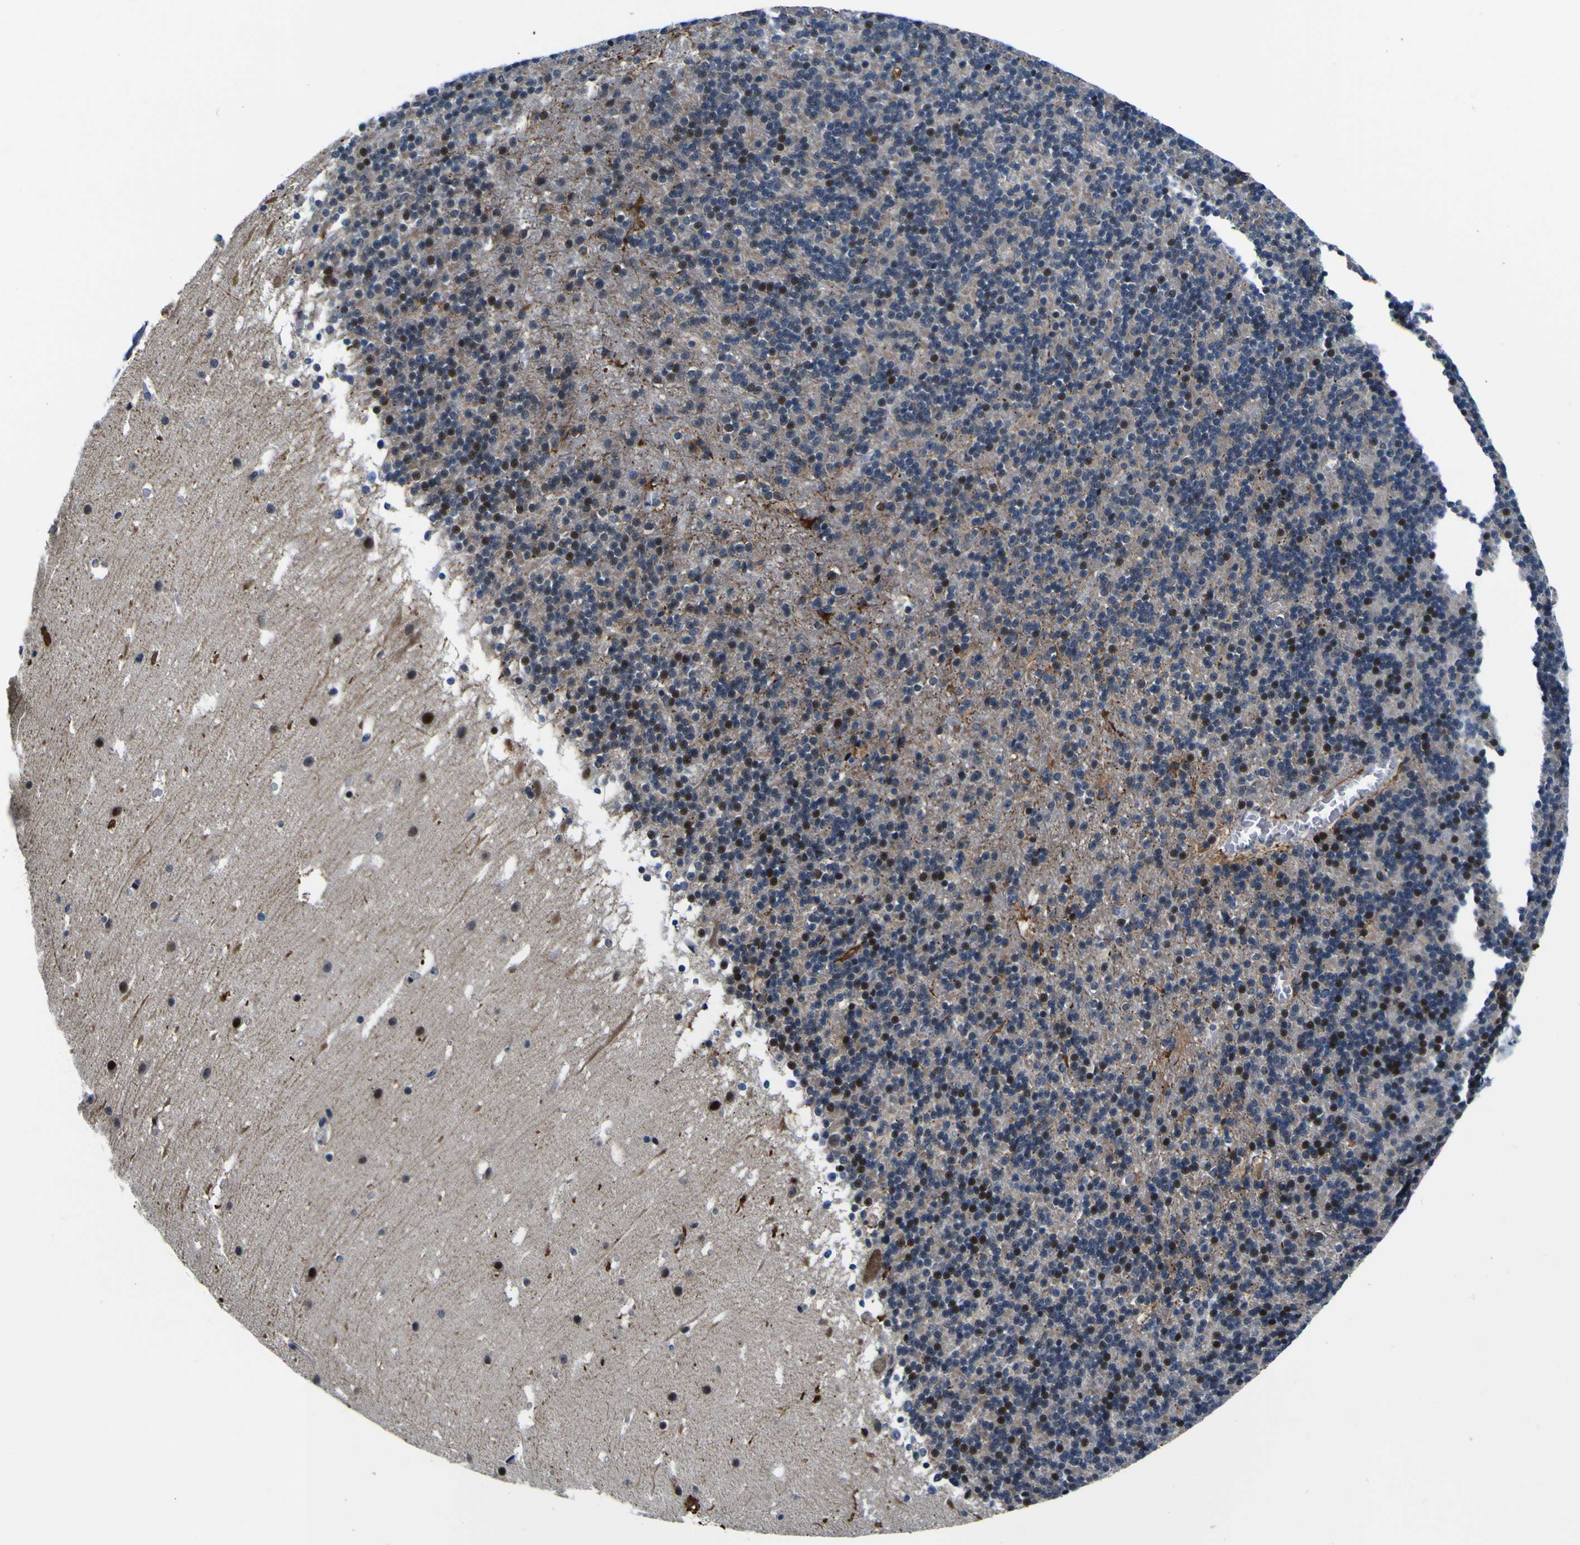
{"staining": {"intensity": "moderate", "quantity": "25%-75%", "location": "nuclear"}, "tissue": "cerebellum", "cell_type": "Cells in granular layer", "image_type": "normal", "snomed": [{"axis": "morphology", "description": "Normal tissue, NOS"}, {"axis": "topography", "description": "Cerebellum"}], "caption": "This is a micrograph of immunohistochemistry (IHC) staining of benign cerebellum, which shows moderate staining in the nuclear of cells in granular layer.", "gene": "POSTN", "patient": {"sex": "male", "age": 45}}